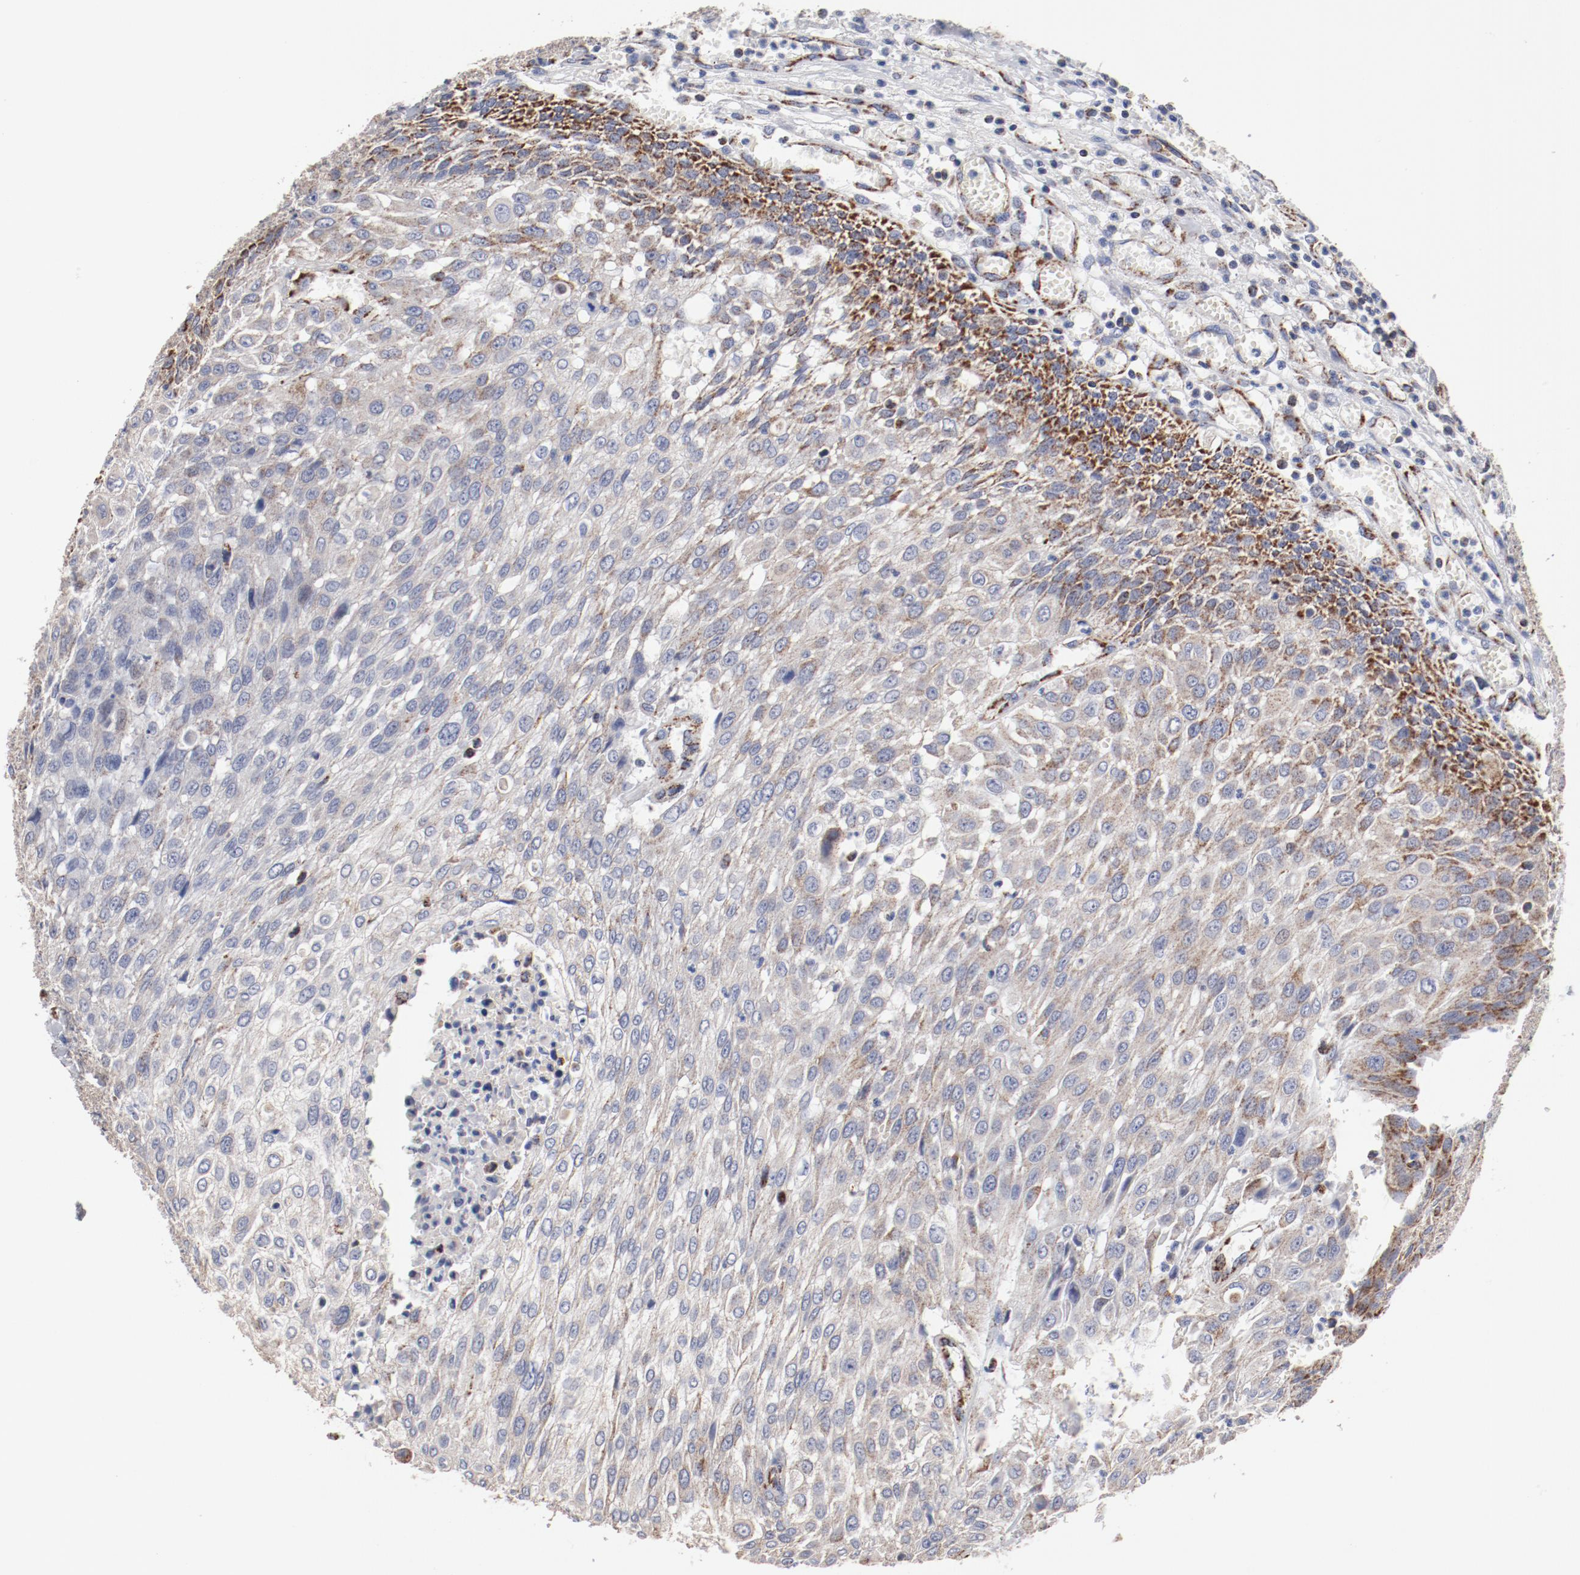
{"staining": {"intensity": "moderate", "quantity": ">75%", "location": "cytoplasmic/membranous"}, "tissue": "urothelial cancer", "cell_type": "Tumor cells", "image_type": "cancer", "snomed": [{"axis": "morphology", "description": "Urothelial carcinoma, High grade"}, {"axis": "topography", "description": "Urinary bladder"}], "caption": "This is an image of immunohistochemistry (IHC) staining of urothelial cancer, which shows moderate positivity in the cytoplasmic/membranous of tumor cells.", "gene": "NDUFV2", "patient": {"sex": "male", "age": 57}}